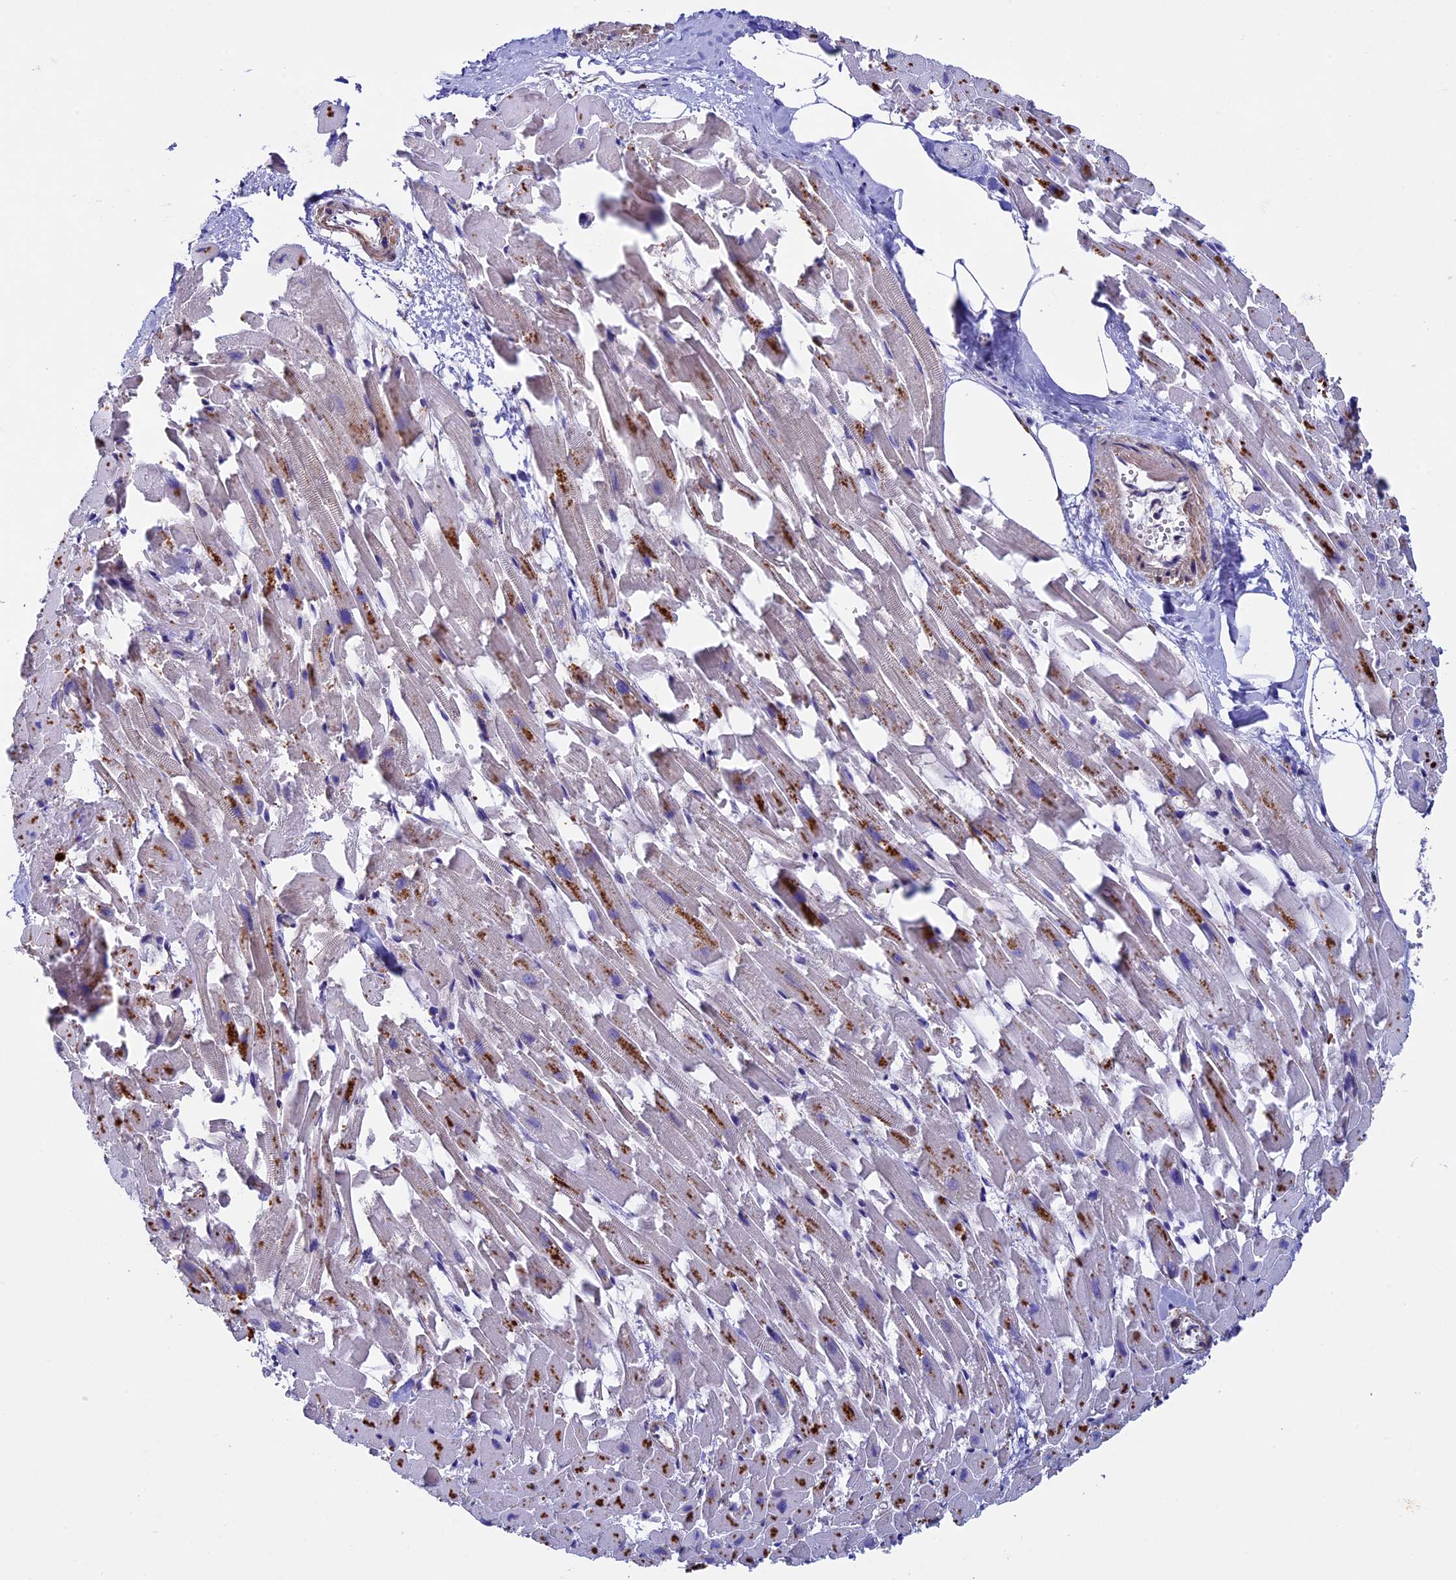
{"staining": {"intensity": "moderate", "quantity": "25%-75%", "location": "cytoplasmic/membranous"}, "tissue": "heart muscle", "cell_type": "Cardiomyocytes", "image_type": "normal", "snomed": [{"axis": "morphology", "description": "Normal tissue, NOS"}, {"axis": "topography", "description": "Heart"}], "caption": "Moderate cytoplasmic/membranous staining is seen in about 25%-75% of cardiomyocytes in unremarkable heart muscle. The protein is stained brown, and the nuclei are stained in blue (DAB IHC with brightfield microscopy, high magnification).", "gene": "BTBD3", "patient": {"sex": "female", "age": 64}}